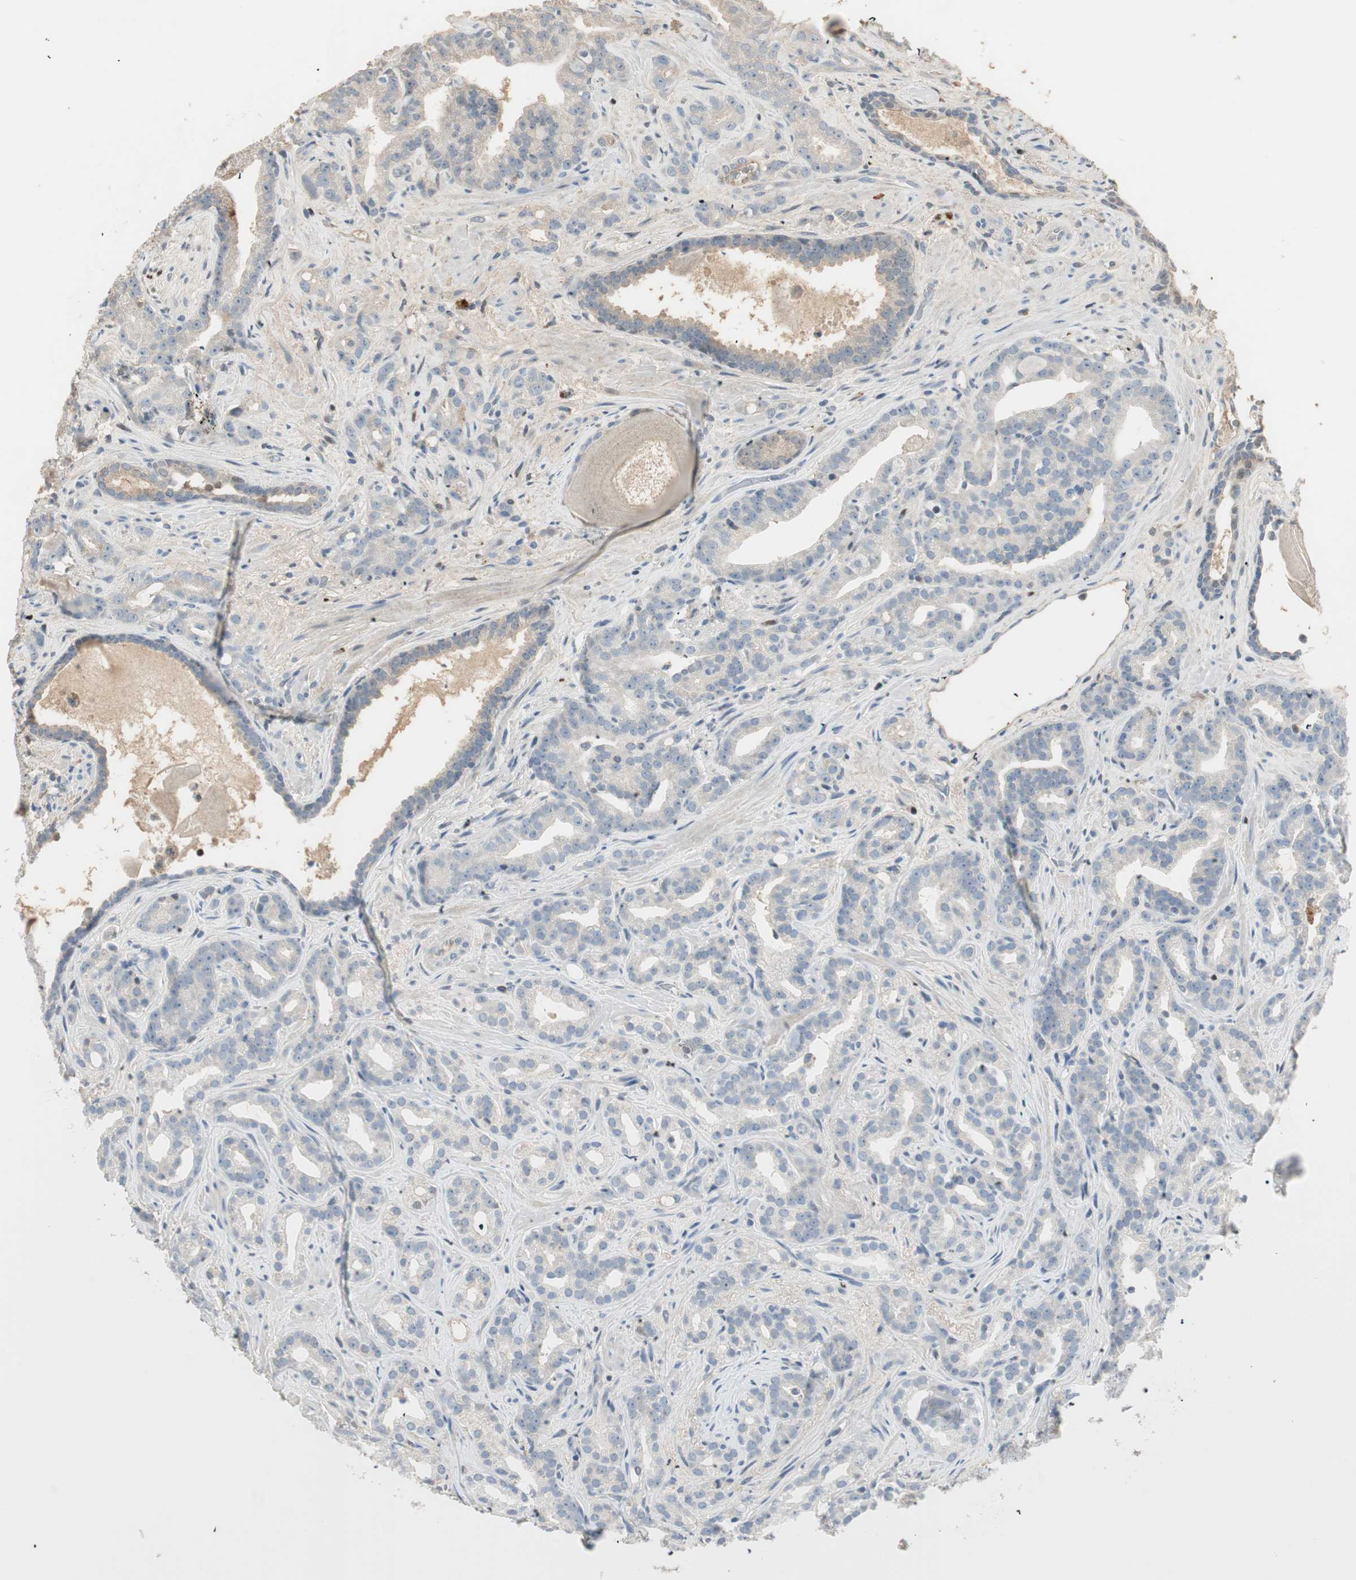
{"staining": {"intensity": "weak", "quantity": "<25%", "location": "cytoplasmic/membranous"}, "tissue": "prostate cancer", "cell_type": "Tumor cells", "image_type": "cancer", "snomed": [{"axis": "morphology", "description": "Adenocarcinoma, Low grade"}, {"axis": "topography", "description": "Prostate"}], "caption": "An image of prostate cancer (low-grade adenocarcinoma) stained for a protein exhibits no brown staining in tumor cells.", "gene": "RUNX2", "patient": {"sex": "male", "age": 63}}